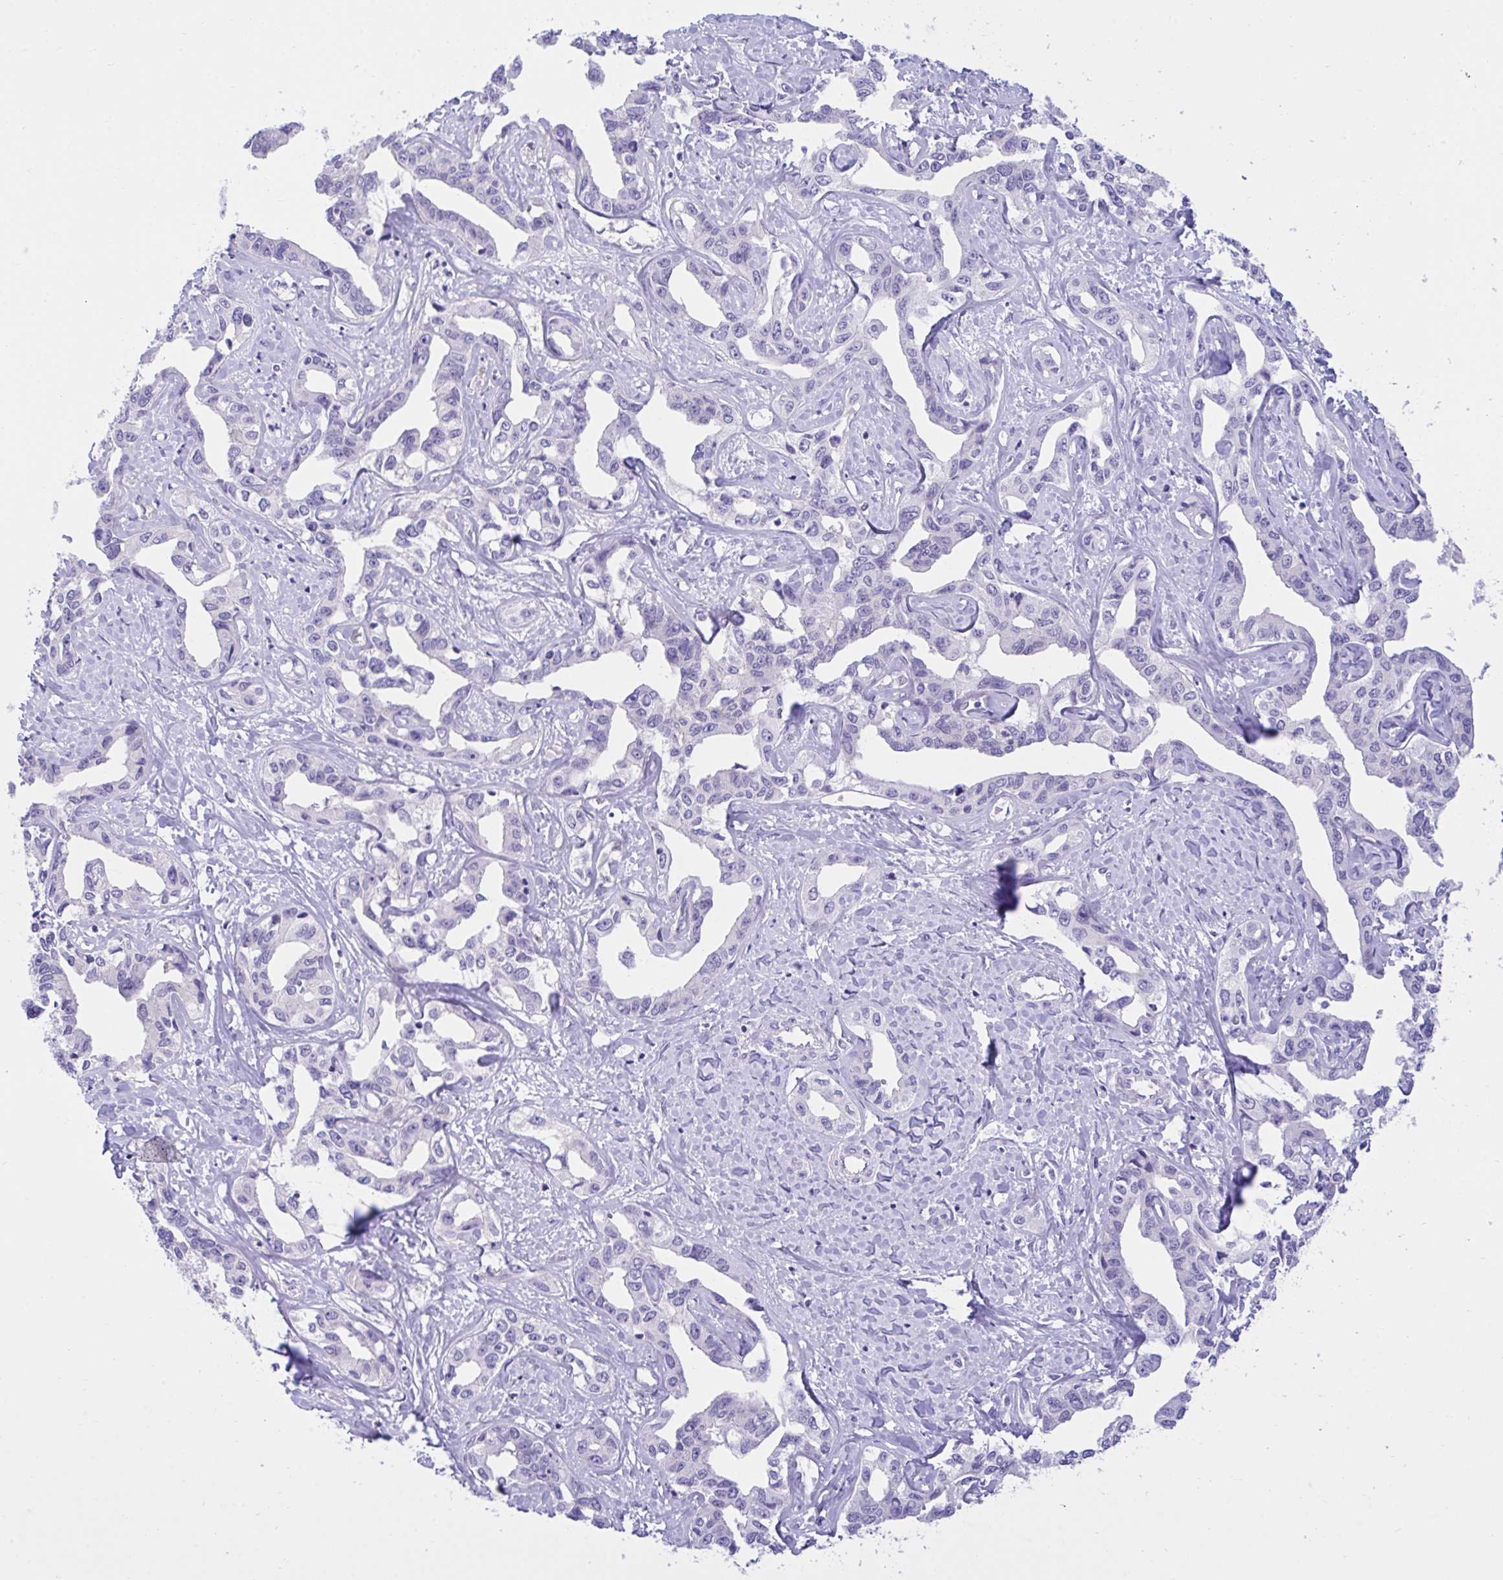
{"staining": {"intensity": "negative", "quantity": "none", "location": "none"}, "tissue": "liver cancer", "cell_type": "Tumor cells", "image_type": "cancer", "snomed": [{"axis": "morphology", "description": "Cholangiocarcinoma"}, {"axis": "topography", "description": "Liver"}], "caption": "Immunohistochemistry (IHC) photomicrograph of cholangiocarcinoma (liver) stained for a protein (brown), which shows no expression in tumor cells.", "gene": "PGM2L1", "patient": {"sex": "male", "age": 59}}